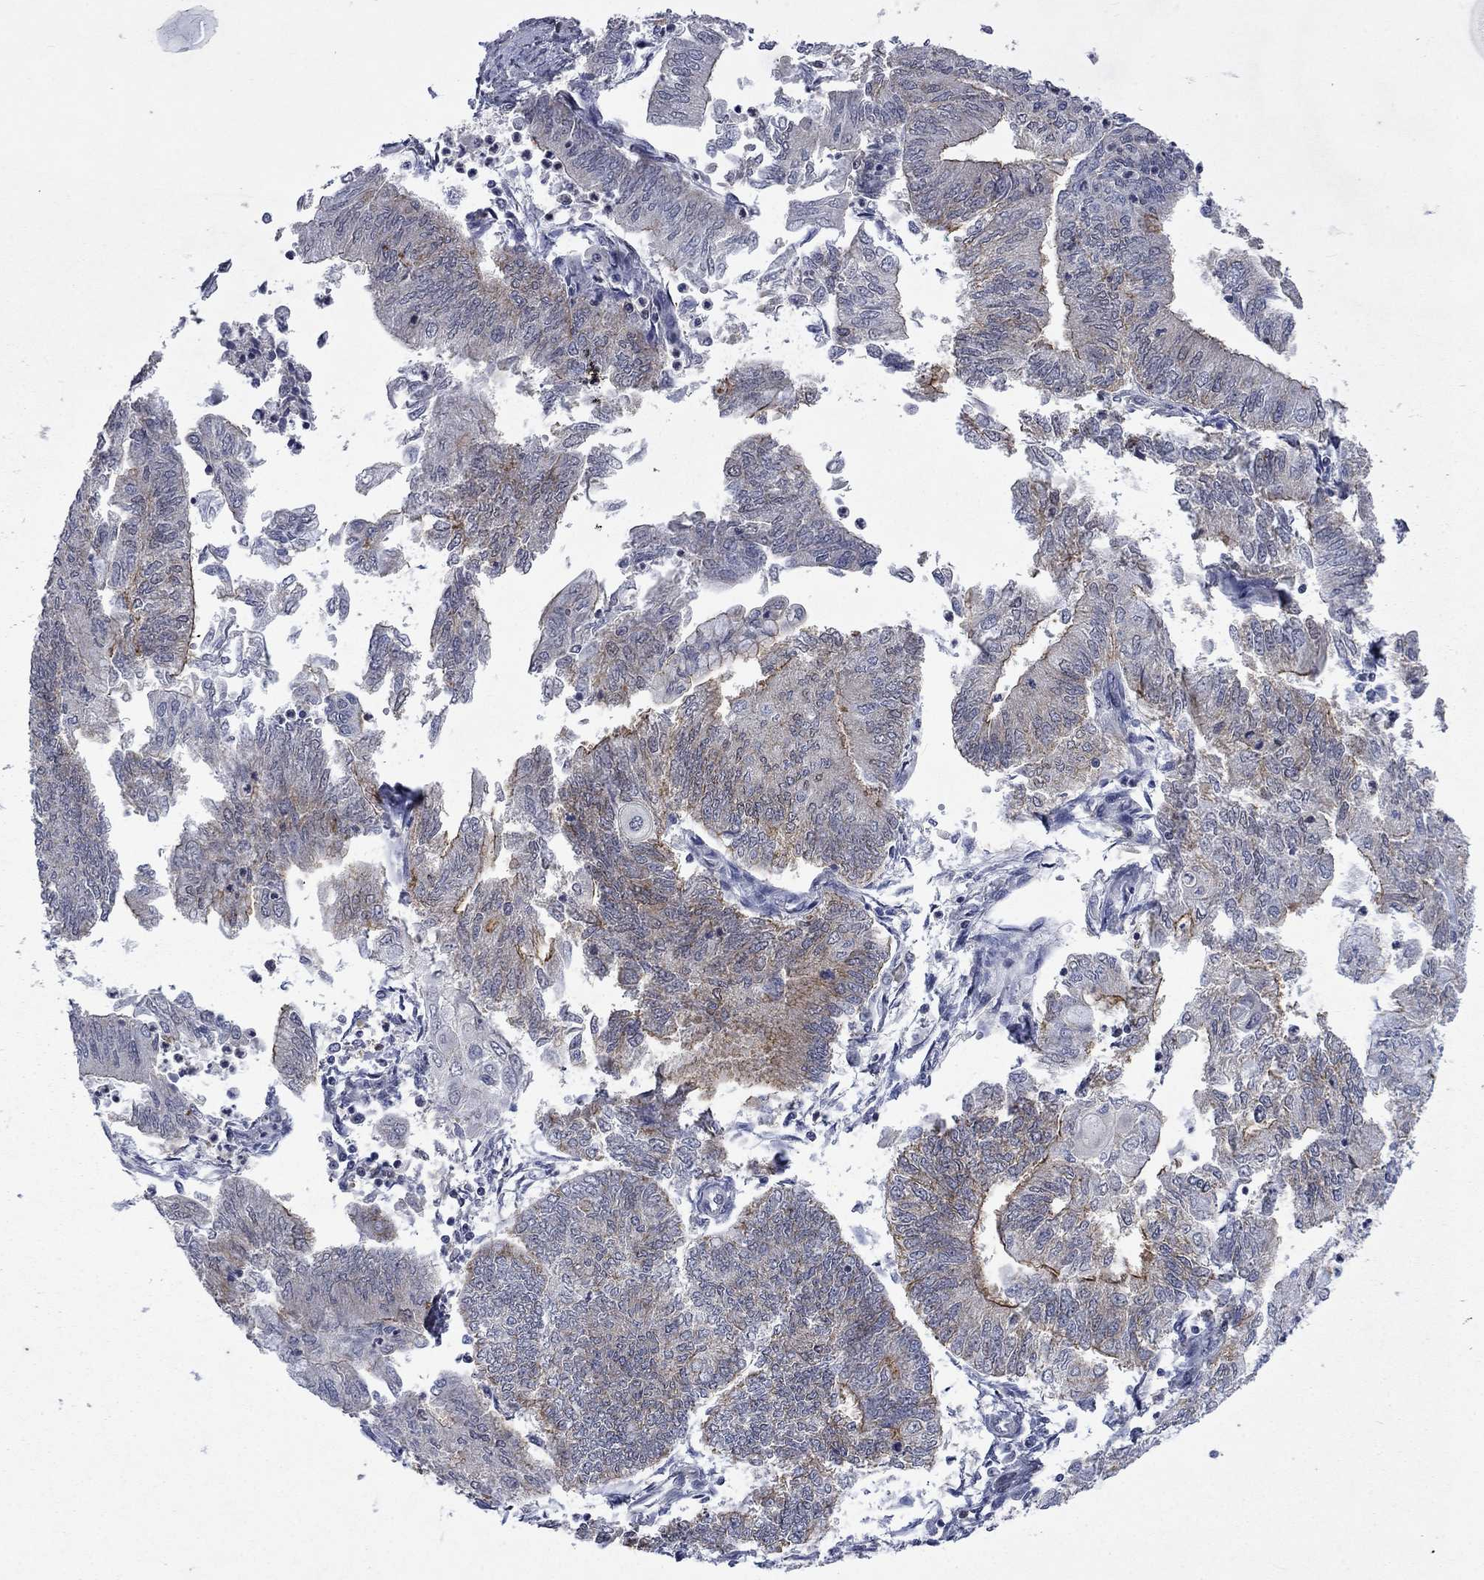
{"staining": {"intensity": "strong", "quantity": "<25%", "location": "cytoplasmic/membranous"}, "tissue": "endometrial cancer", "cell_type": "Tumor cells", "image_type": "cancer", "snomed": [{"axis": "morphology", "description": "Adenocarcinoma, NOS"}, {"axis": "topography", "description": "Endometrium"}], "caption": "Immunohistochemistry (IHC) (DAB (3,3'-diaminobenzidine)) staining of human endometrial cancer (adenocarcinoma) shows strong cytoplasmic/membranous protein expression in approximately <25% of tumor cells. (IHC, brightfield microscopy, high magnification).", "gene": "PPP1R9A", "patient": {"sex": "female", "age": 59}}